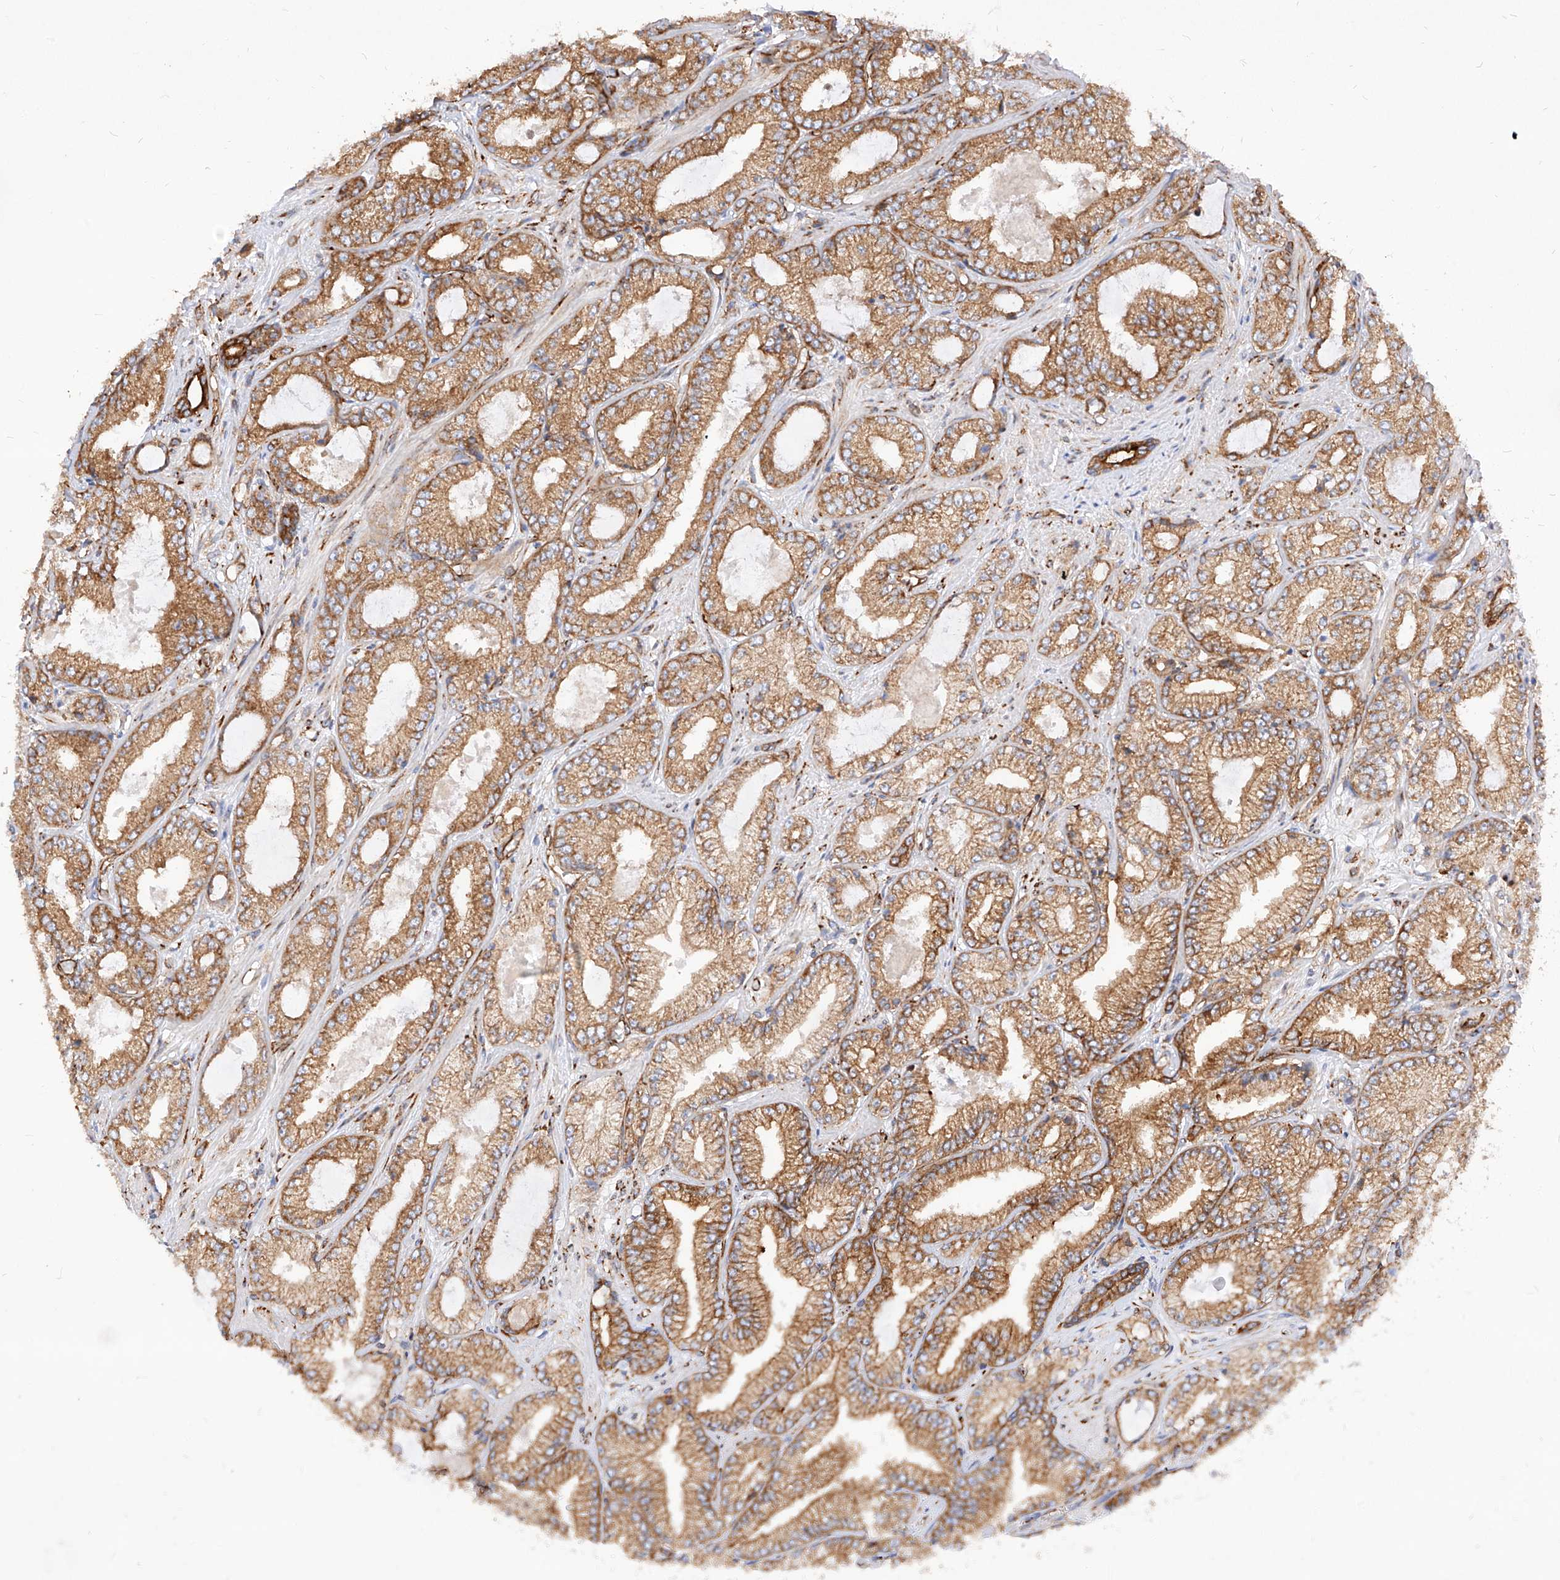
{"staining": {"intensity": "strong", "quantity": ">75%", "location": "cytoplasmic/membranous"}, "tissue": "prostate cancer", "cell_type": "Tumor cells", "image_type": "cancer", "snomed": [{"axis": "morphology", "description": "Adenocarcinoma, High grade"}, {"axis": "topography", "description": "Prostate"}], "caption": "Protein positivity by immunohistochemistry (IHC) displays strong cytoplasmic/membranous expression in about >75% of tumor cells in adenocarcinoma (high-grade) (prostate).", "gene": "CSGALNACT2", "patient": {"sex": "male", "age": 71}}